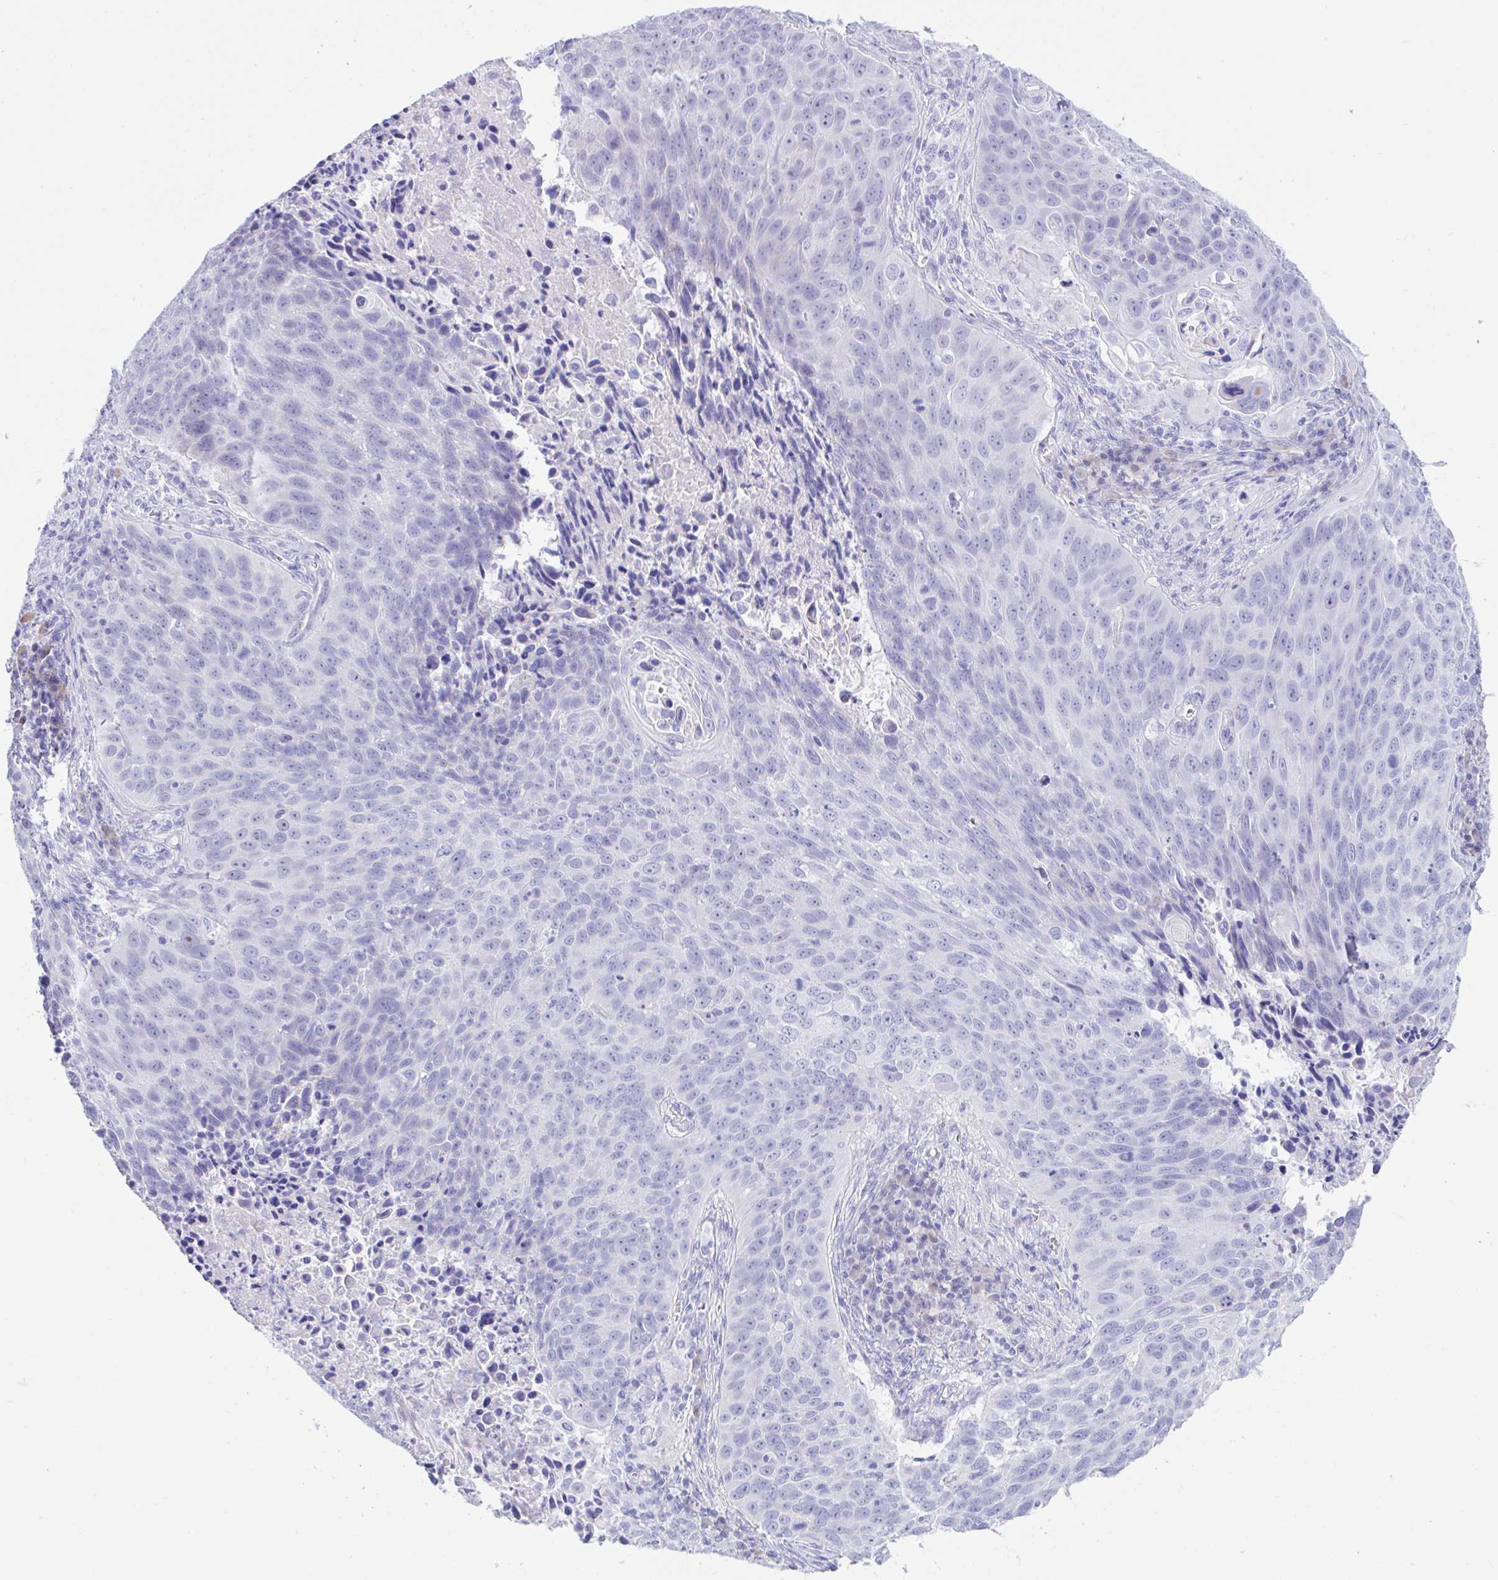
{"staining": {"intensity": "negative", "quantity": "none", "location": "none"}, "tissue": "lung cancer", "cell_type": "Tumor cells", "image_type": "cancer", "snomed": [{"axis": "morphology", "description": "Squamous cell carcinoma, NOS"}, {"axis": "topography", "description": "Lung"}], "caption": "There is no significant expression in tumor cells of lung cancer (squamous cell carcinoma).", "gene": "SEL1L2", "patient": {"sex": "male", "age": 78}}